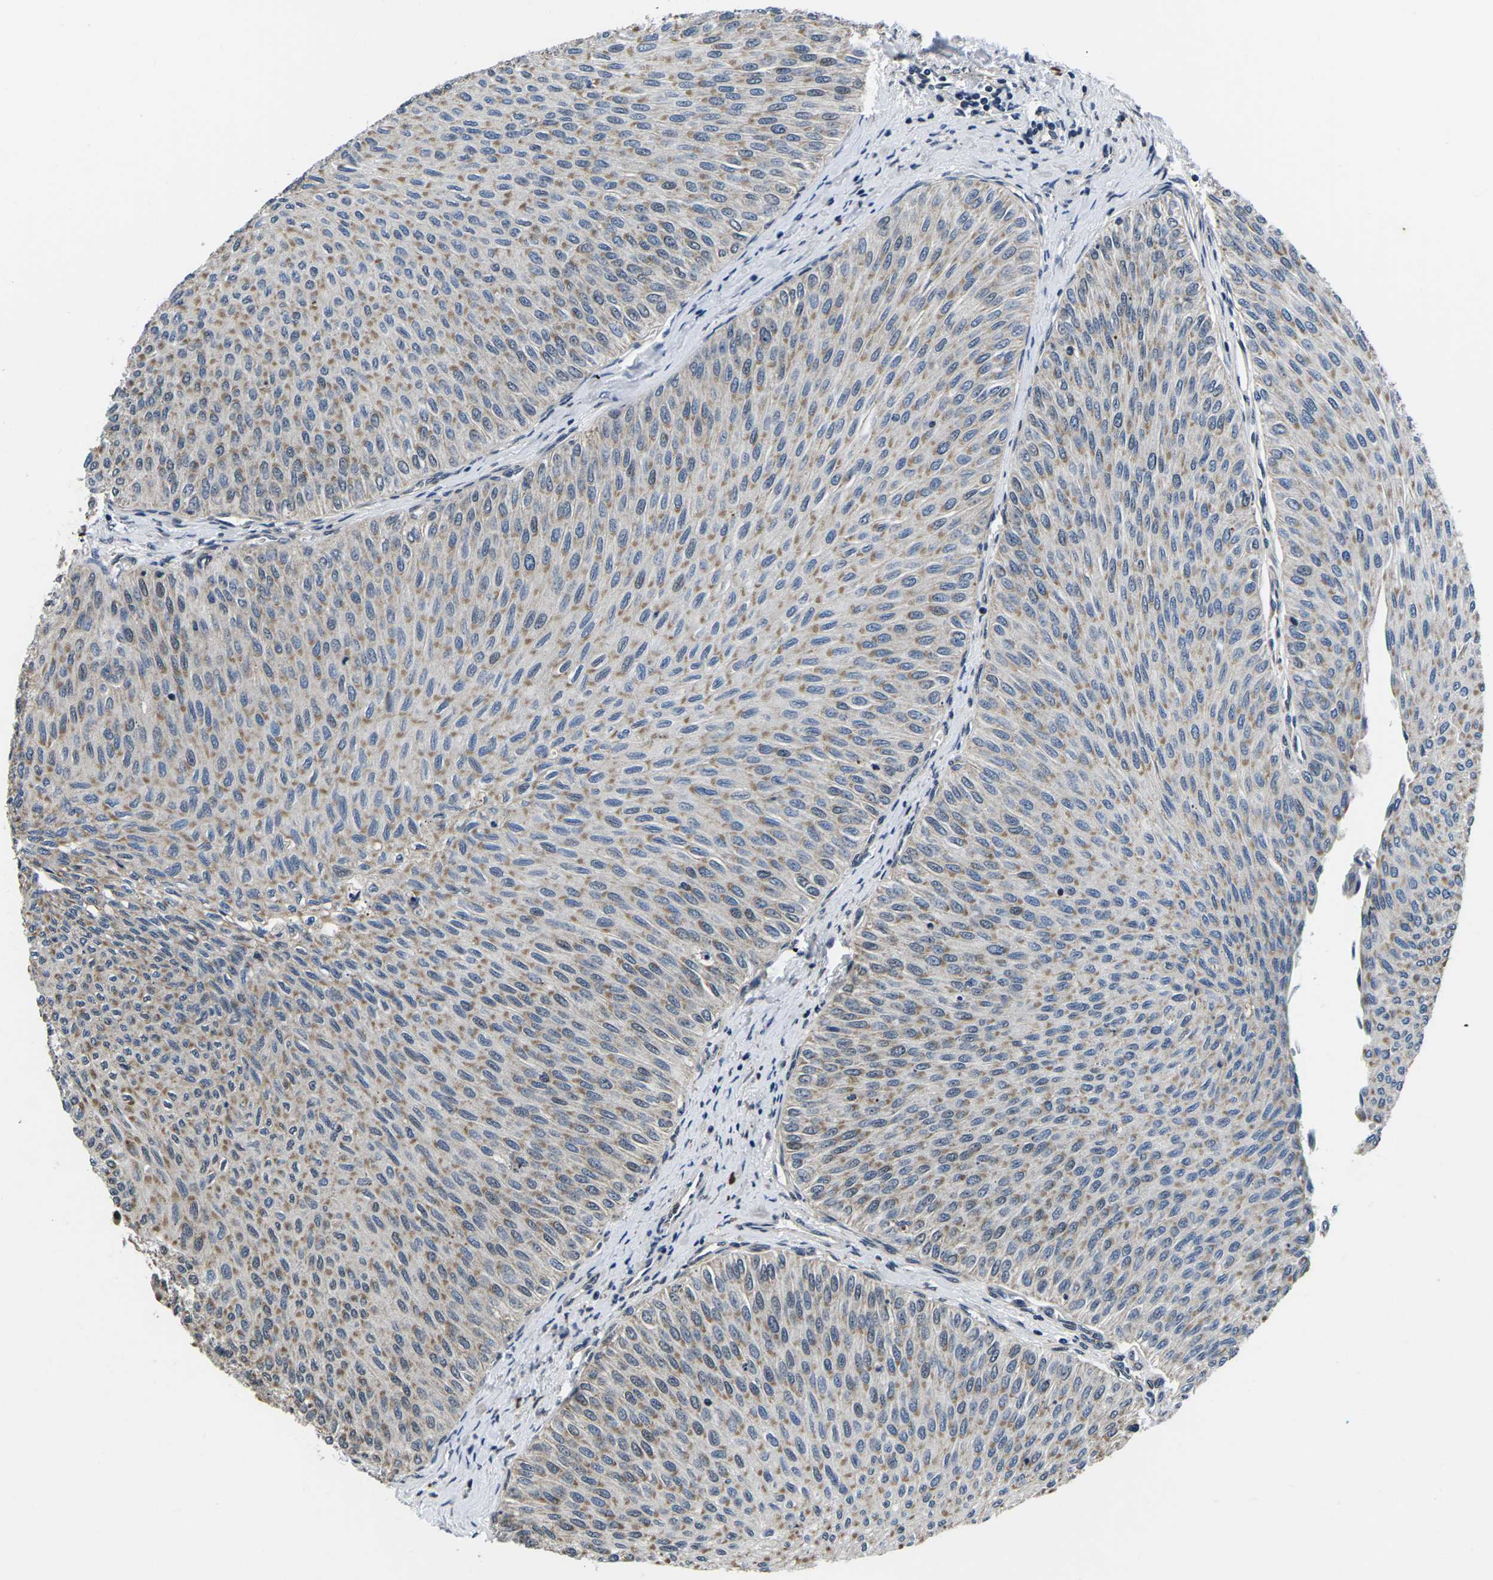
{"staining": {"intensity": "weak", "quantity": "<25%", "location": "nuclear"}, "tissue": "urothelial cancer", "cell_type": "Tumor cells", "image_type": "cancer", "snomed": [{"axis": "morphology", "description": "Urothelial carcinoma, Low grade"}, {"axis": "topography", "description": "Urinary bladder"}], "caption": "IHC micrograph of low-grade urothelial carcinoma stained for a protein (brown), which exhibits no positivity in tumor cells.", "gene": "CCNE1", "patient": {"sex": "male", "age": 78}}